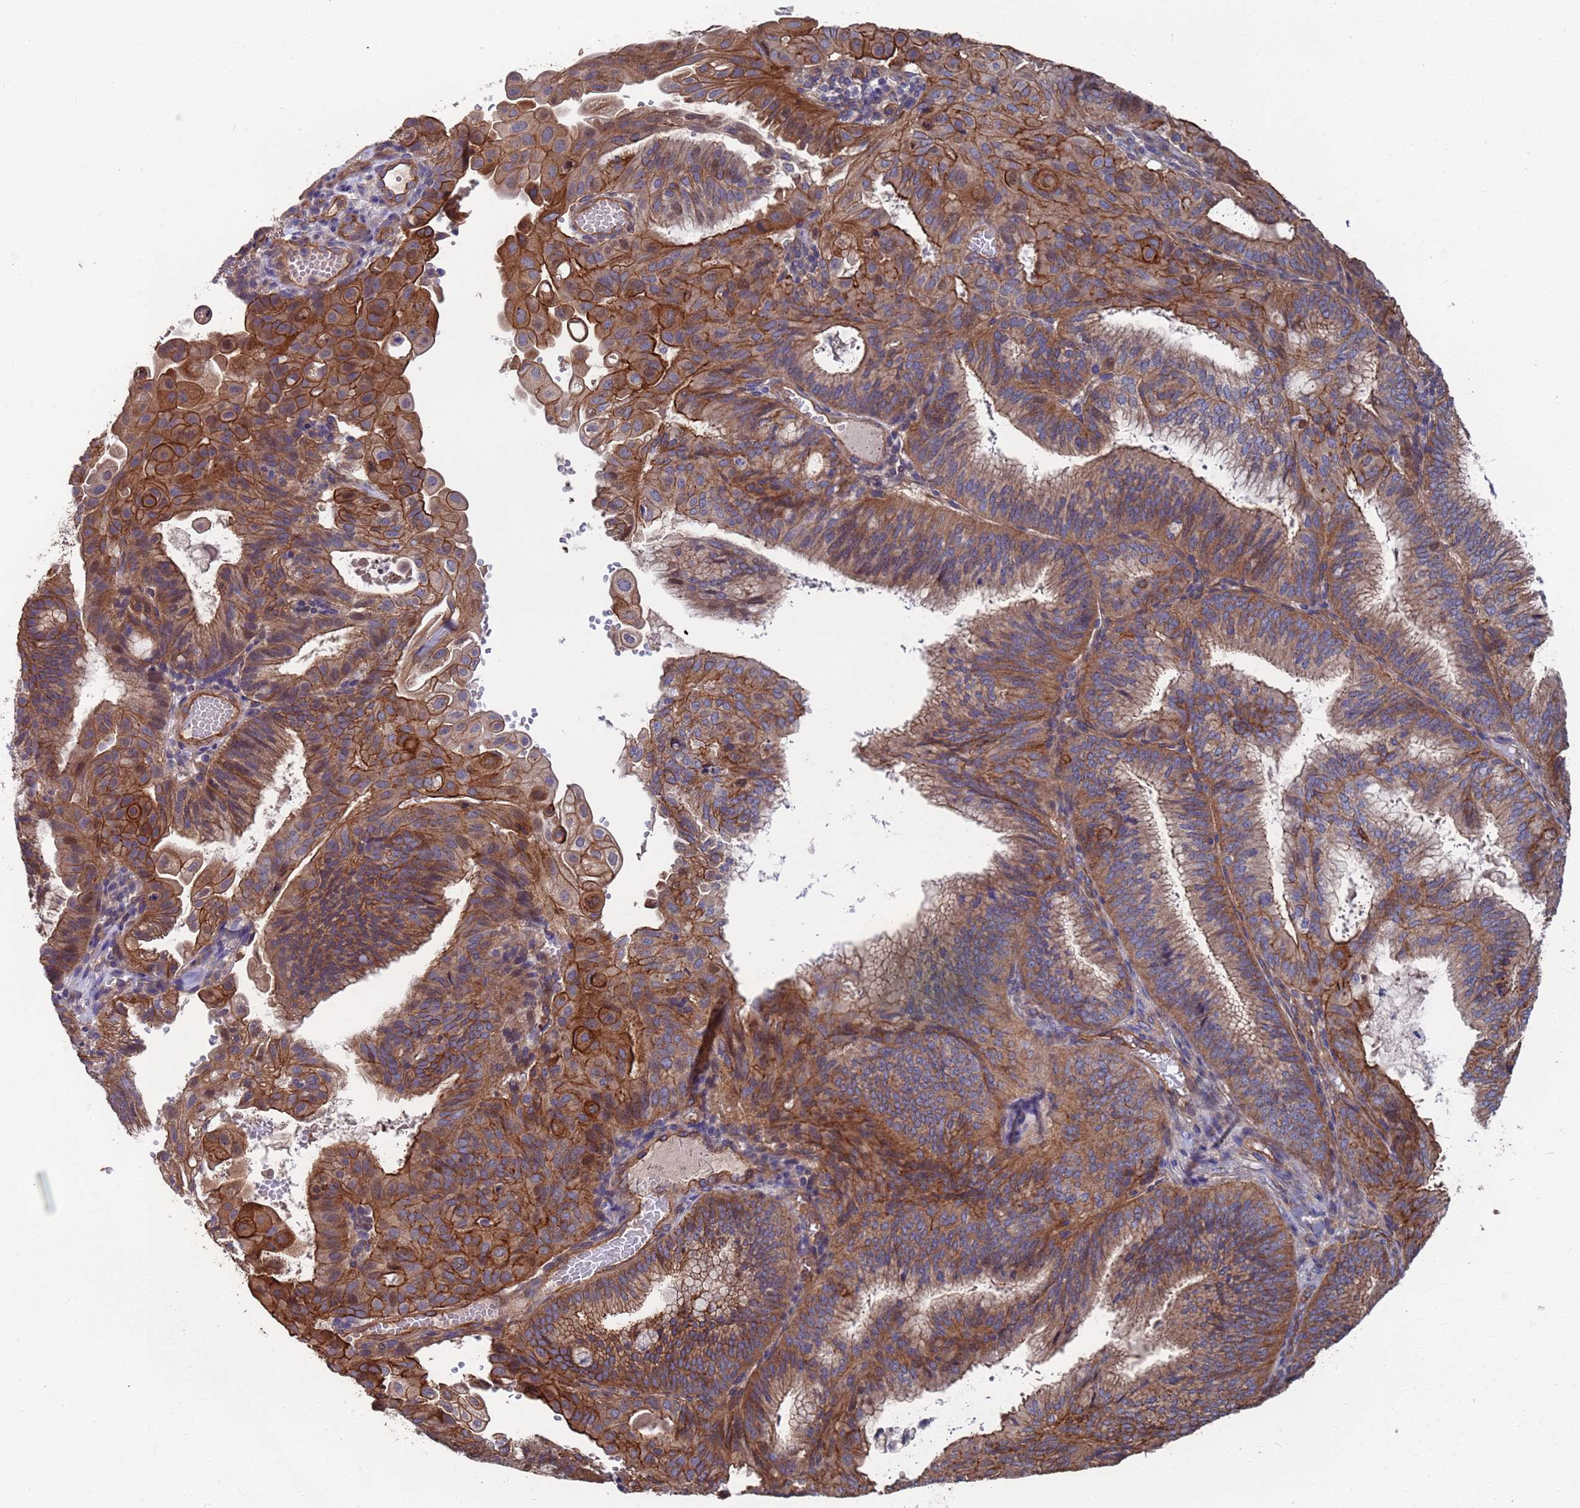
{"staining": {"intensity": "strong", "quantity": "<25%", "location": "cytoplasmic/membranous"}, "tissue": "endometrial cancer", "cell_type": "Tumor cells", "image_type": "cancer", "snomed": [{"axis": "morphology", "description": "Adenocarcinoma, NOS"}, {"axis": "topography", "description": "Endometrium"}], "caption": "Endometrial cancer (adenocarcinoma) stained for a protein (brown) reveals strong cytoplasmic/membranous positive expression in about <25% of tumor cells.", "gene": "NDUFAF6", "patient": {"sex": "female", "age": 49}}